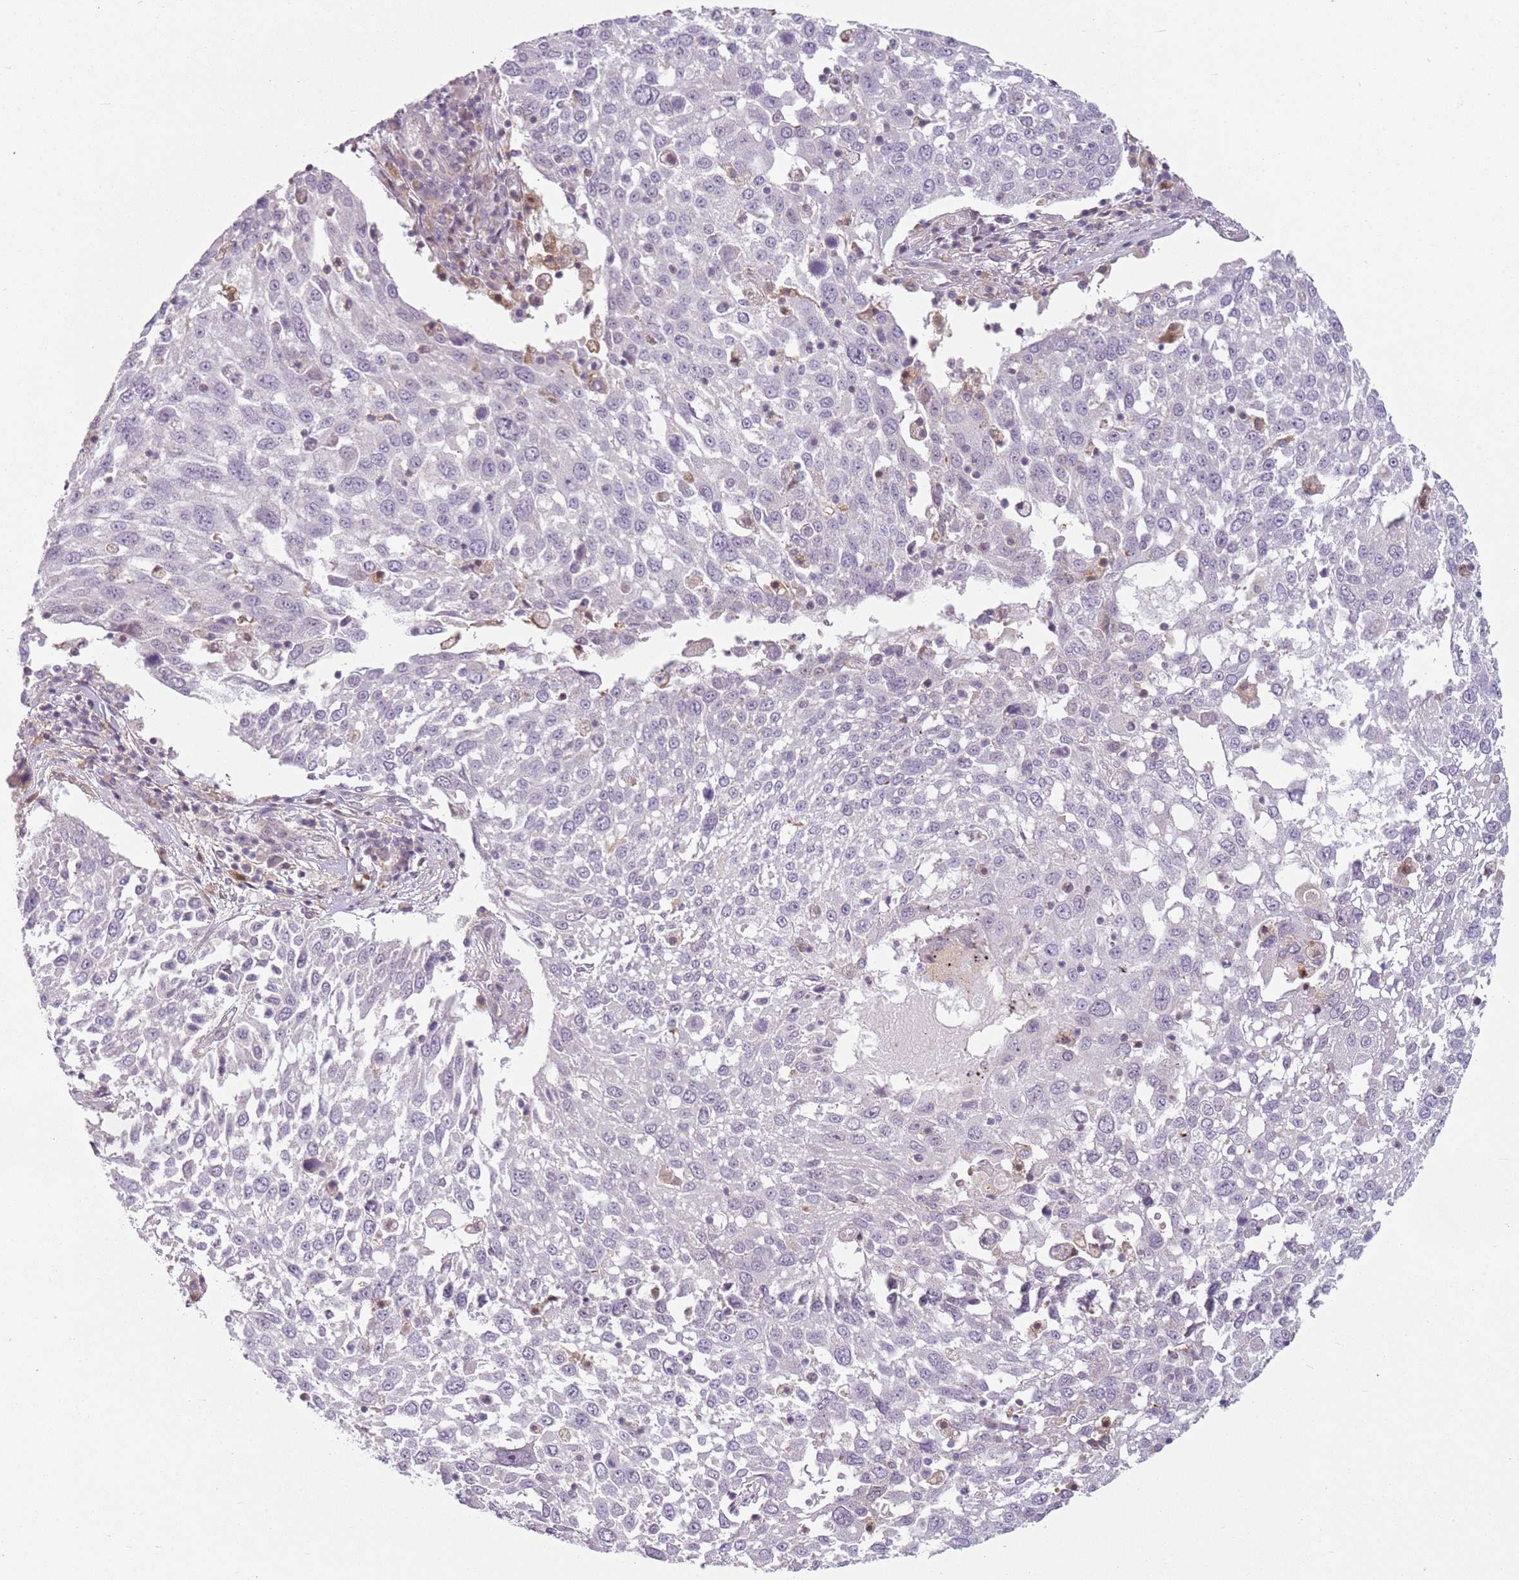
{"staining": {"intensity": "negative", "quantity": "none", "location": "none"}, "tissue": "lung cancer", "cell_type": "Tumor cells", "image_type": "cancer", "snomed": [{"axis": "morphology", "description": "Squamous cell carcinoma, NOS"}, {"axis": "topography", "description": "Lung"}], "caption": "IHC micrograph of neoplastic tissue: lung cancer (squamous cell carcinoma) stained with DAB (3,3'-diaminobenzidine) shows no significant protein expression in tumor cells.", "gene": "DEFB116", "patient": {"sex": "male", "age": 65}}